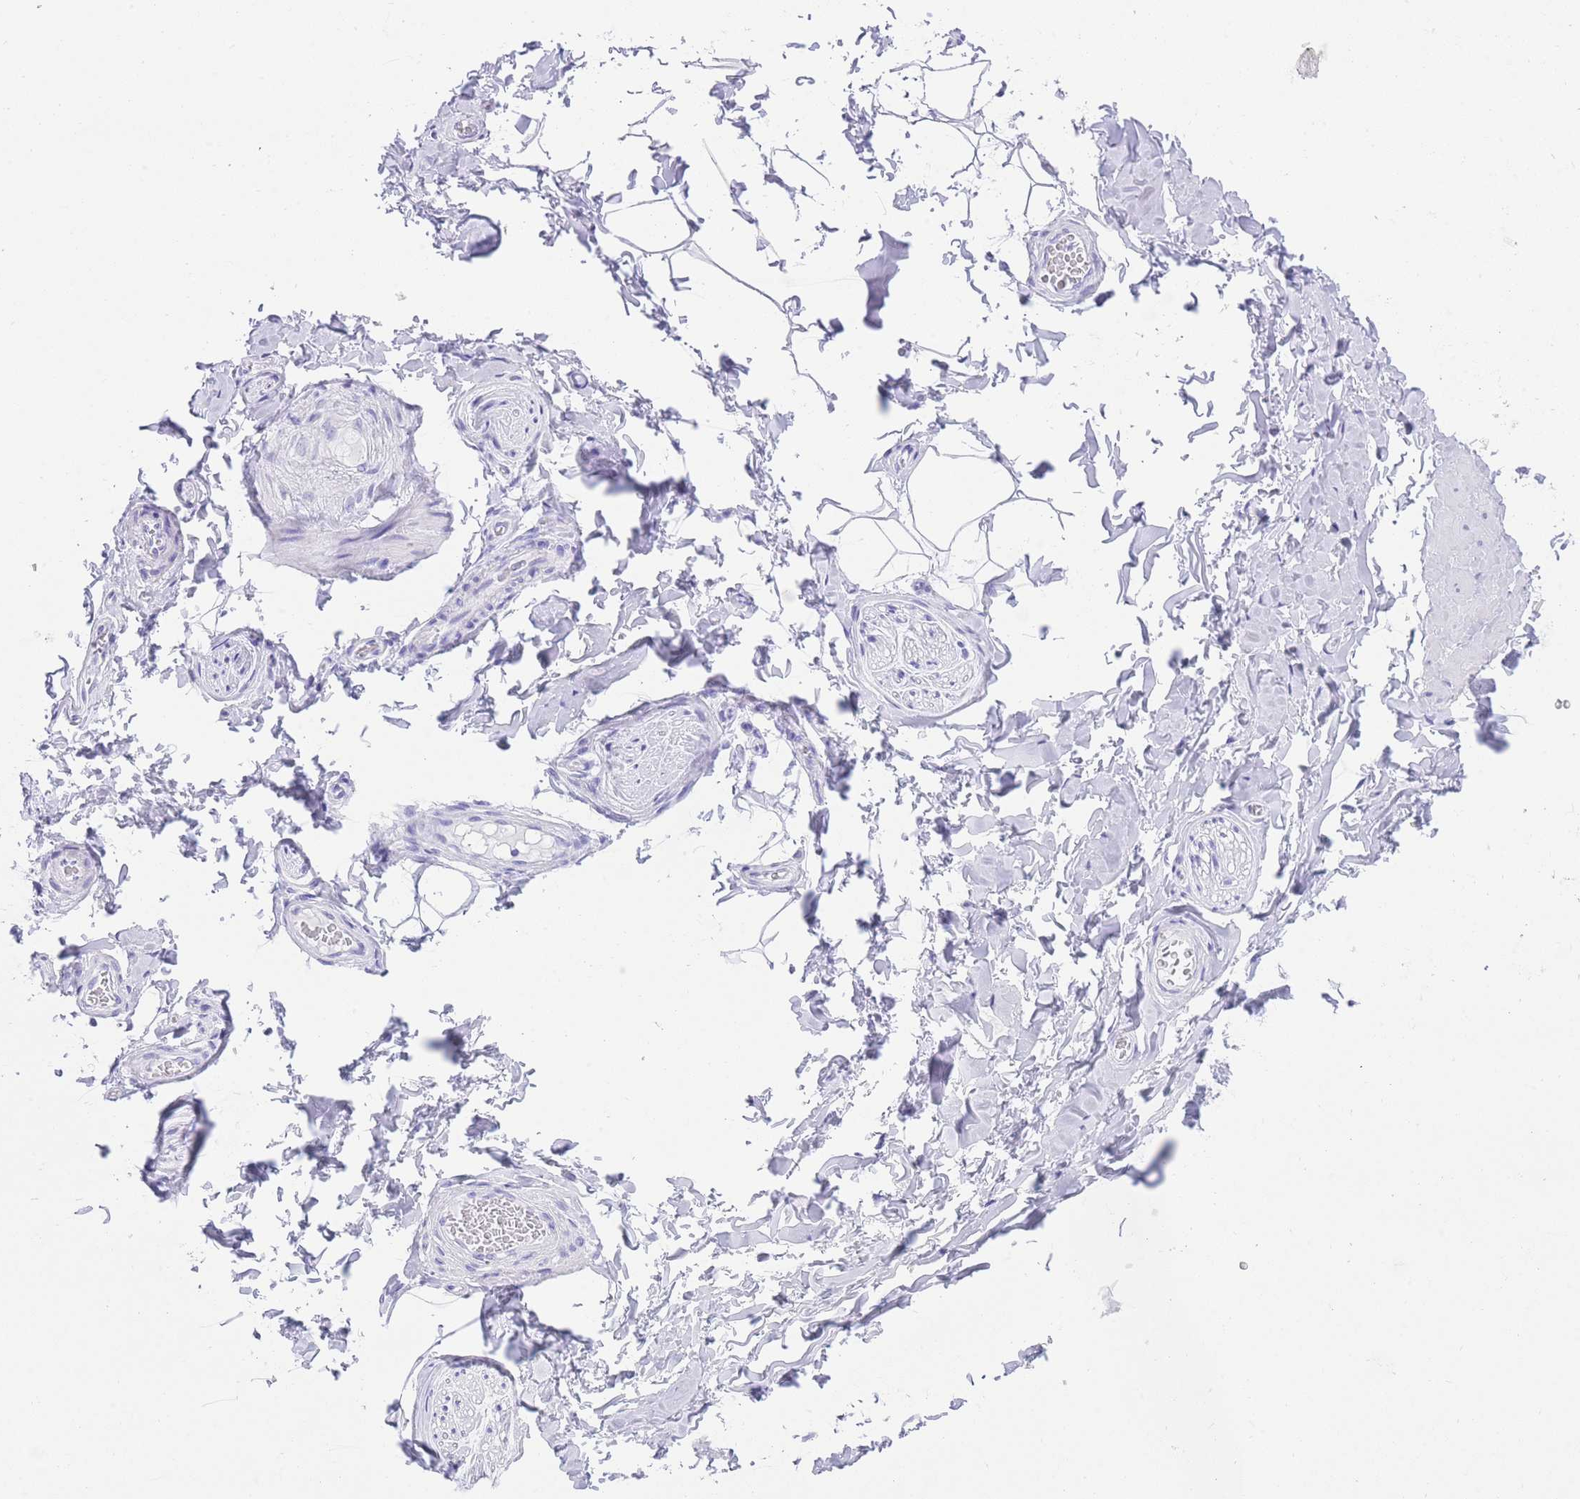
{"staining": {"intensity": "negative", "quantity": "none", "location": "none"}, "tissue": "adipose tissue", "cell_type": "Adipocytes", "image_type": "normal", "snomed": [{"axis": "morphology", "description": "Normal tissue, NOS"}, {"axis": "topography", "description": "Soft tissue"}, {"axis": "topography", "description": "Adipose tissue"}, {"axis": "topography", "description": "Vascular tissue"}, {"axis": "topography", "description": "Peripheral nerve tissue"}], "caption": "Adipocytes are negative for protein expression in unremarkable human adipose tissue. The staining was performed using DAB to visualize the protein expression in brown, while the nuclei were stained in blue with hematoxylin (Magnification: 20x).", "gene": "ELOA2", "patient": {"sex": "male", "age": 46}}